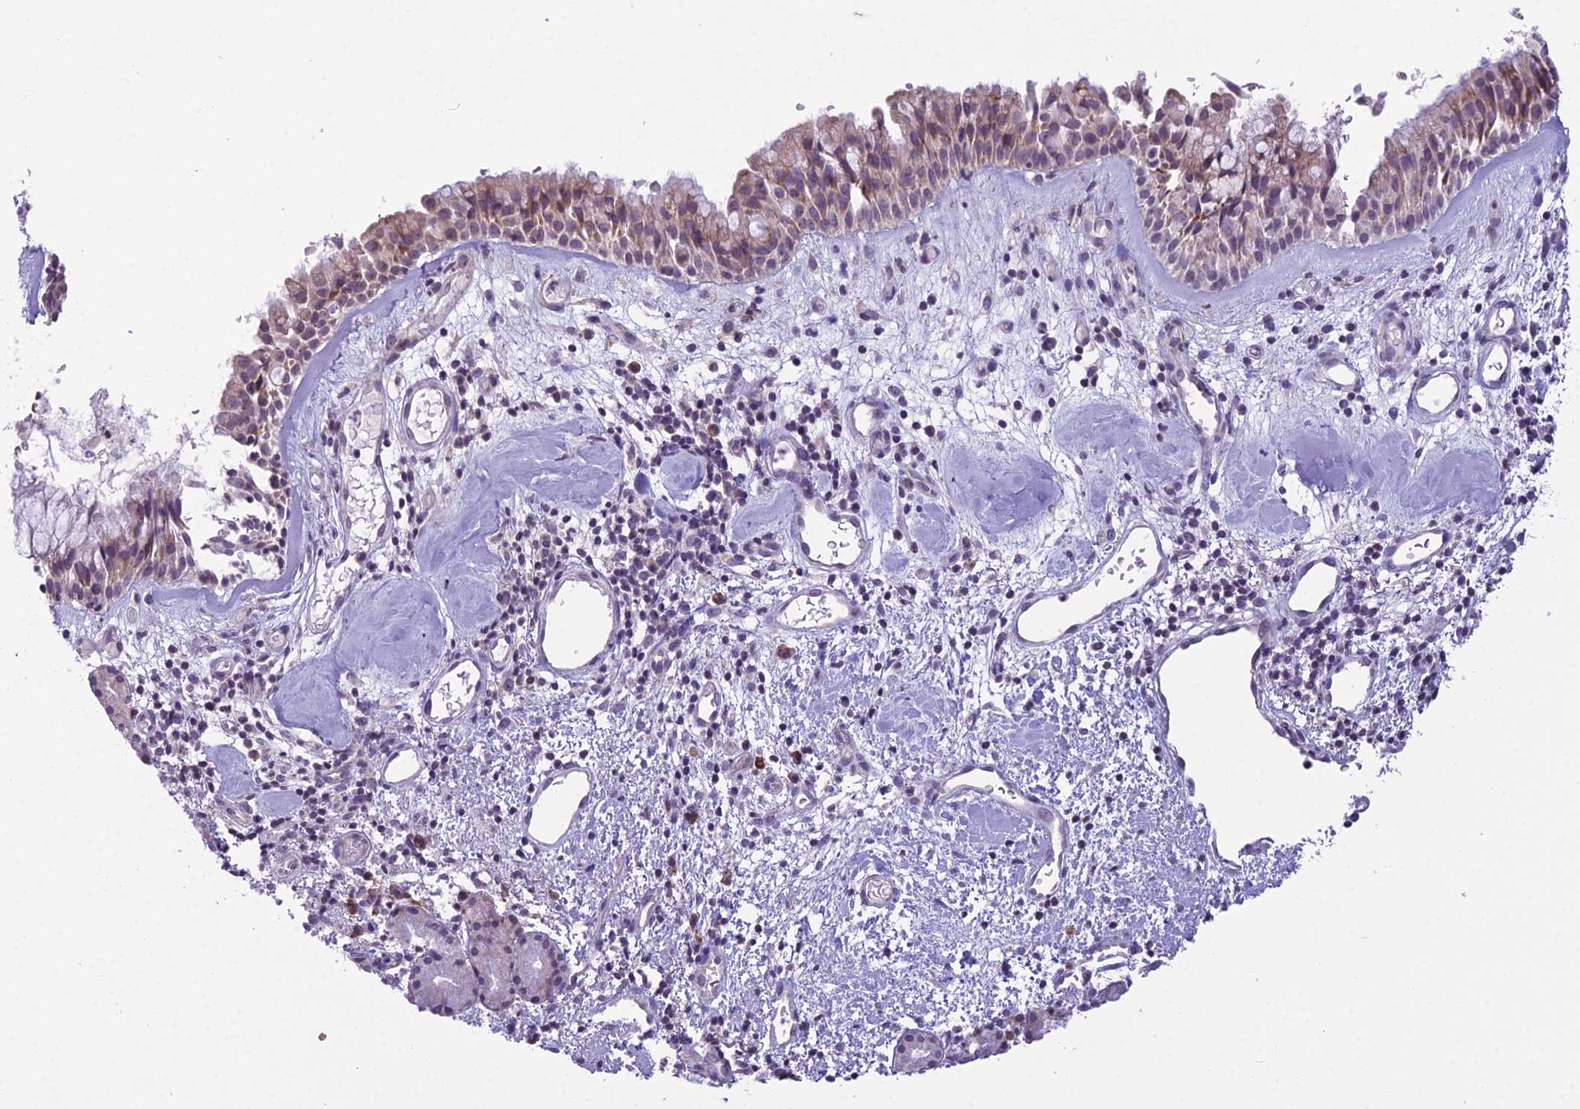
{"staining": {"intensity": "moderate", "quantity": "25%-75%", "location": "cytoplasmic/membranous"}, "tissue": "nasopharynx", "cell_type": "Respiratory epithelial cells", "image_type": "normal", "snomed": [{"axis": "morphology", "description": "Normal tissue, NOS"}, {"axis": "topography", "description": "Nasopharynx"}], "caption": "Protein expression analysis of normal human nasopharynx reveals moderate cytoplasmic/membranous staining in about 25%-75% of respiratory epithelial cells.", "gene": "RPS26", "patient": {"sex": "male", "age": 82}}